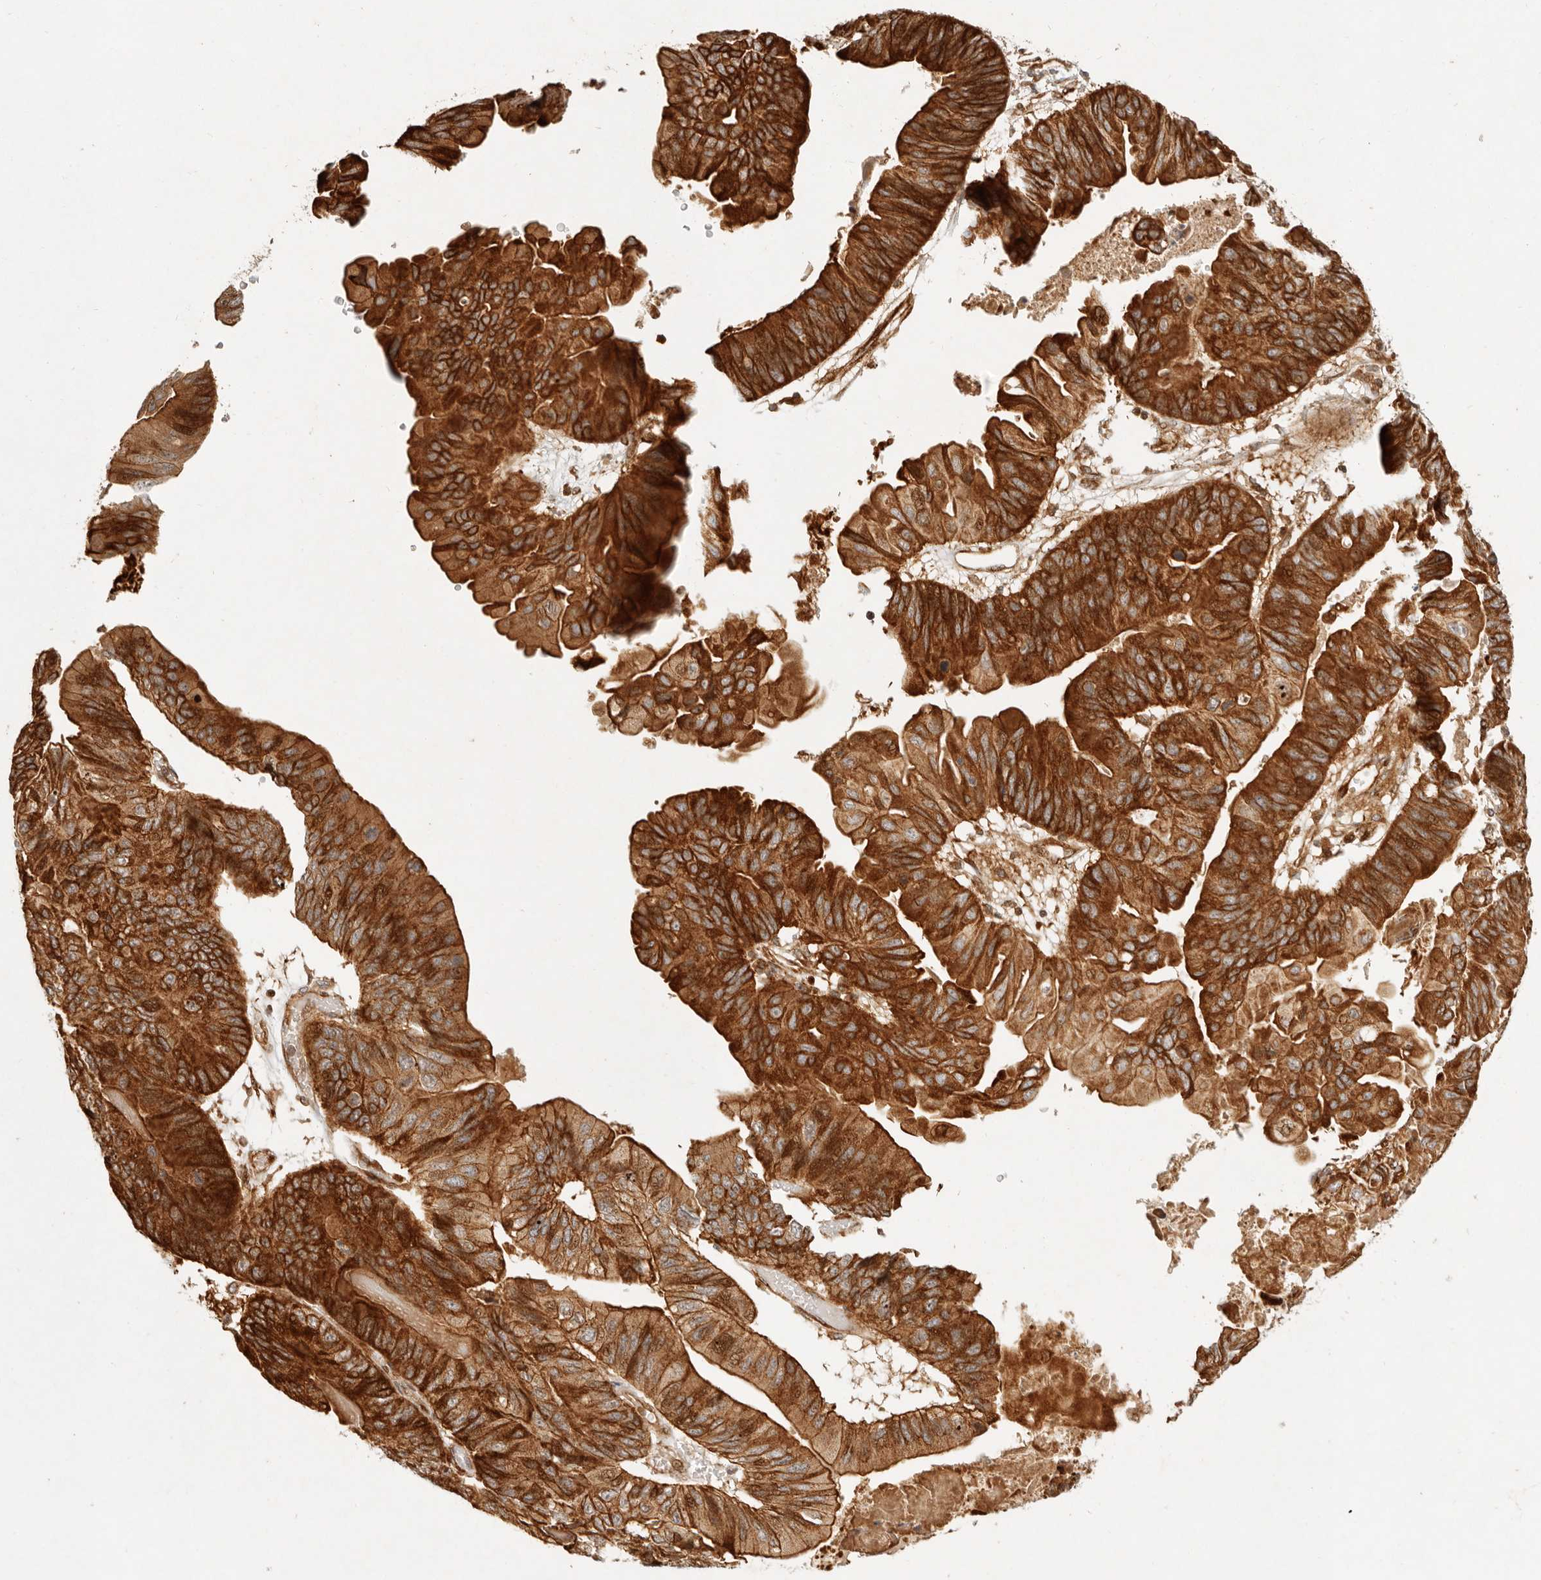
{"staining": {"intensity": "strong", "quantity": ">75%", "location": "cytoplasmic/membranous"}, "tissue": "ovarian cancer", "cell_type": "Tumor cells", "image_type": "cancer", "snomed": [{"axis": "morphology", "description": "Cystadenocarcinoma, mucinous, NOS"}, {"axis": "topography", "description": "Ovary"}], "caption": "Immunohistochemistry staining of mucinous cystadenocarcinoma (ovarian), which displays high levels of strong cytoplasmic/membranous positivity in approximately >75% of tumor cells indicating strong cytoplasmic/membranous protein positivity. The staining was performed using DAB (3,3'-diaminobenzidine) (brown) for protein detection and nuclei were counterstained in hematoxylin (blue).", "gene": "KLHL38", "patient": {"sex": "female", "age": 61}}